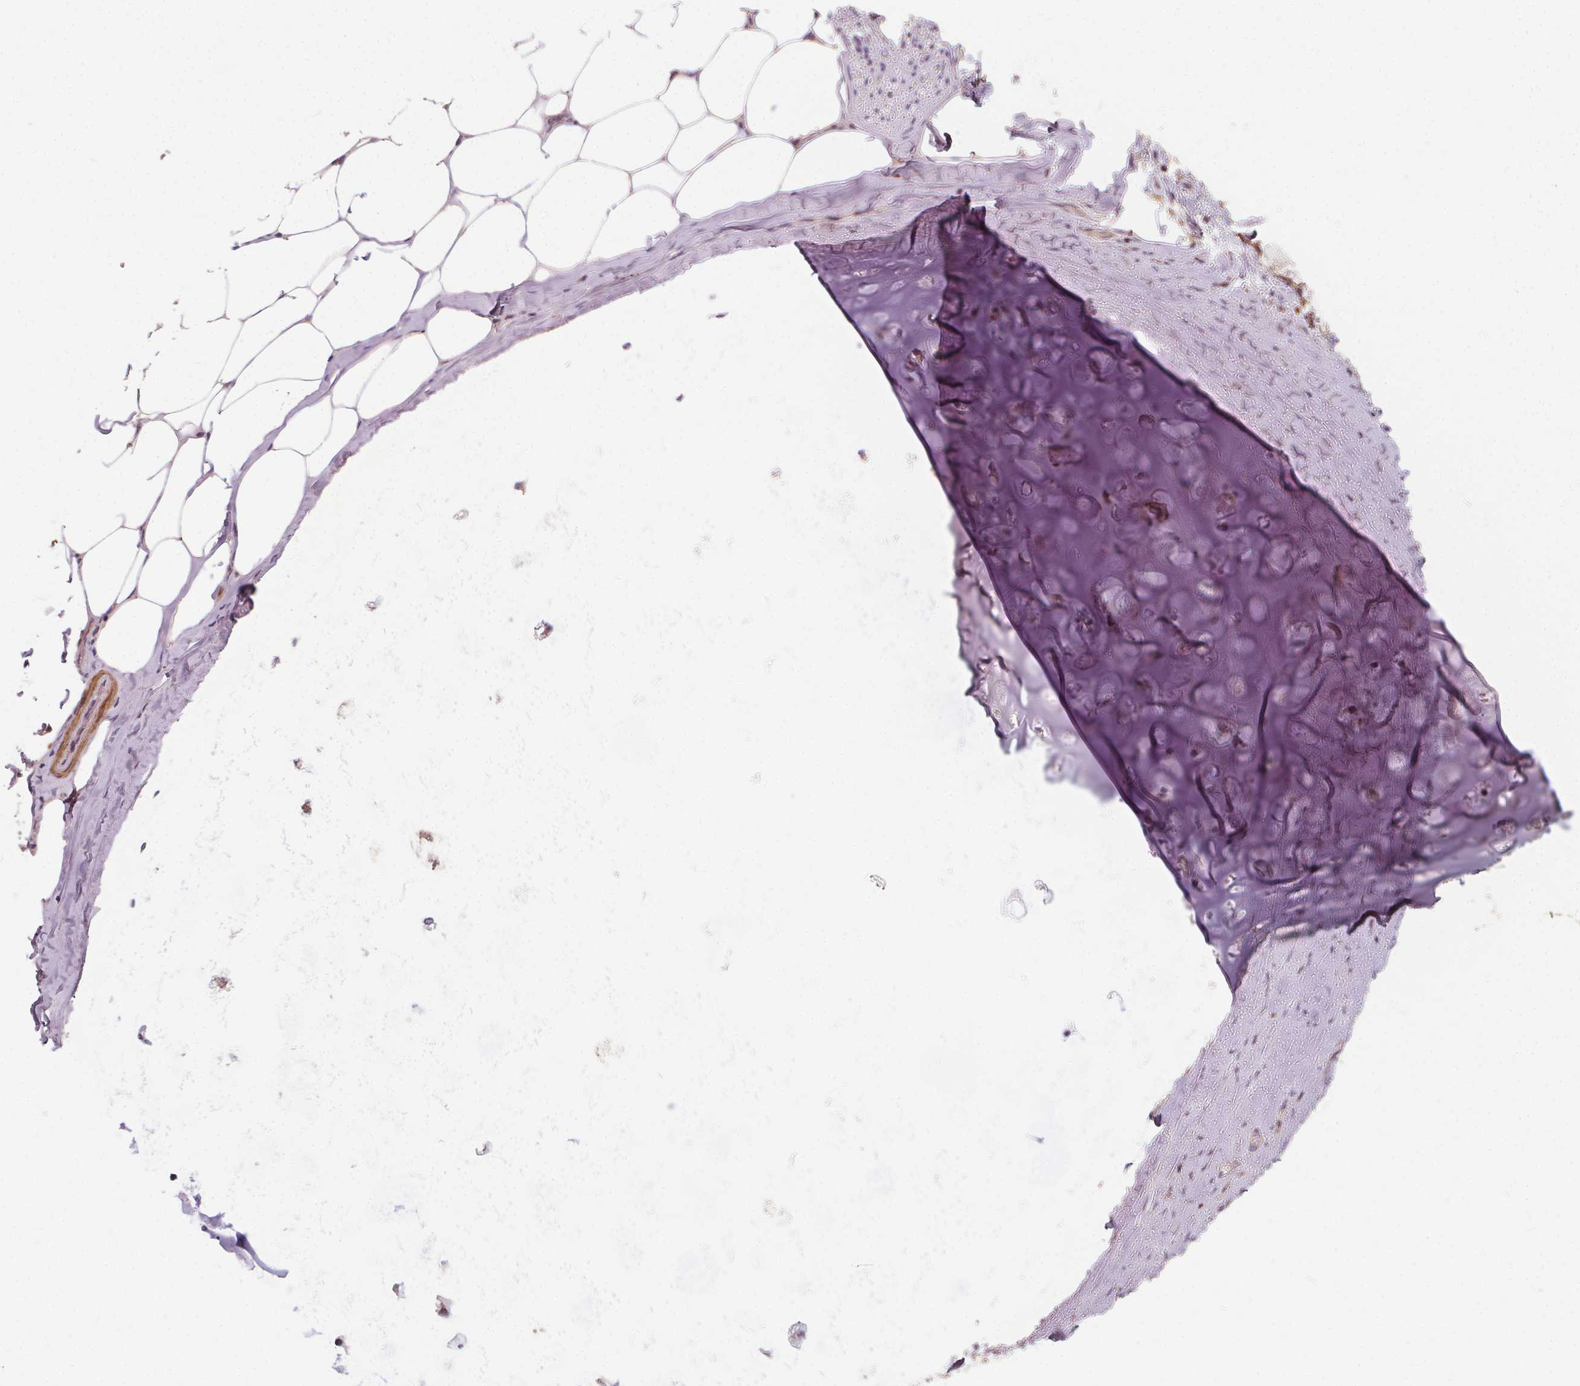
{"staining": {"intensity": "negative", "quantity": "none", "location": "none"}, "tissue": "adipose tissue", "cell_type": "Adipocytes", "image_type": "normal", "snomed": [{"axis": "morphology", "description": "Normal tissue, NOS"}, {"axis": "topography", "description": "Bronchus"}, {"axis": "topography", "description": "Lung"}], "caption": "Adipocytes are negative for brown protein staining in unremarkable adipose tissue. (Stains: DAB (3,3'-diaminobenzidine) IHC with hematoxylin counter stain, Microscopy: brightfield microscopy at high magnification).", "gene": "ORAI2", "patient": {"sex": "female", "age": 57}}